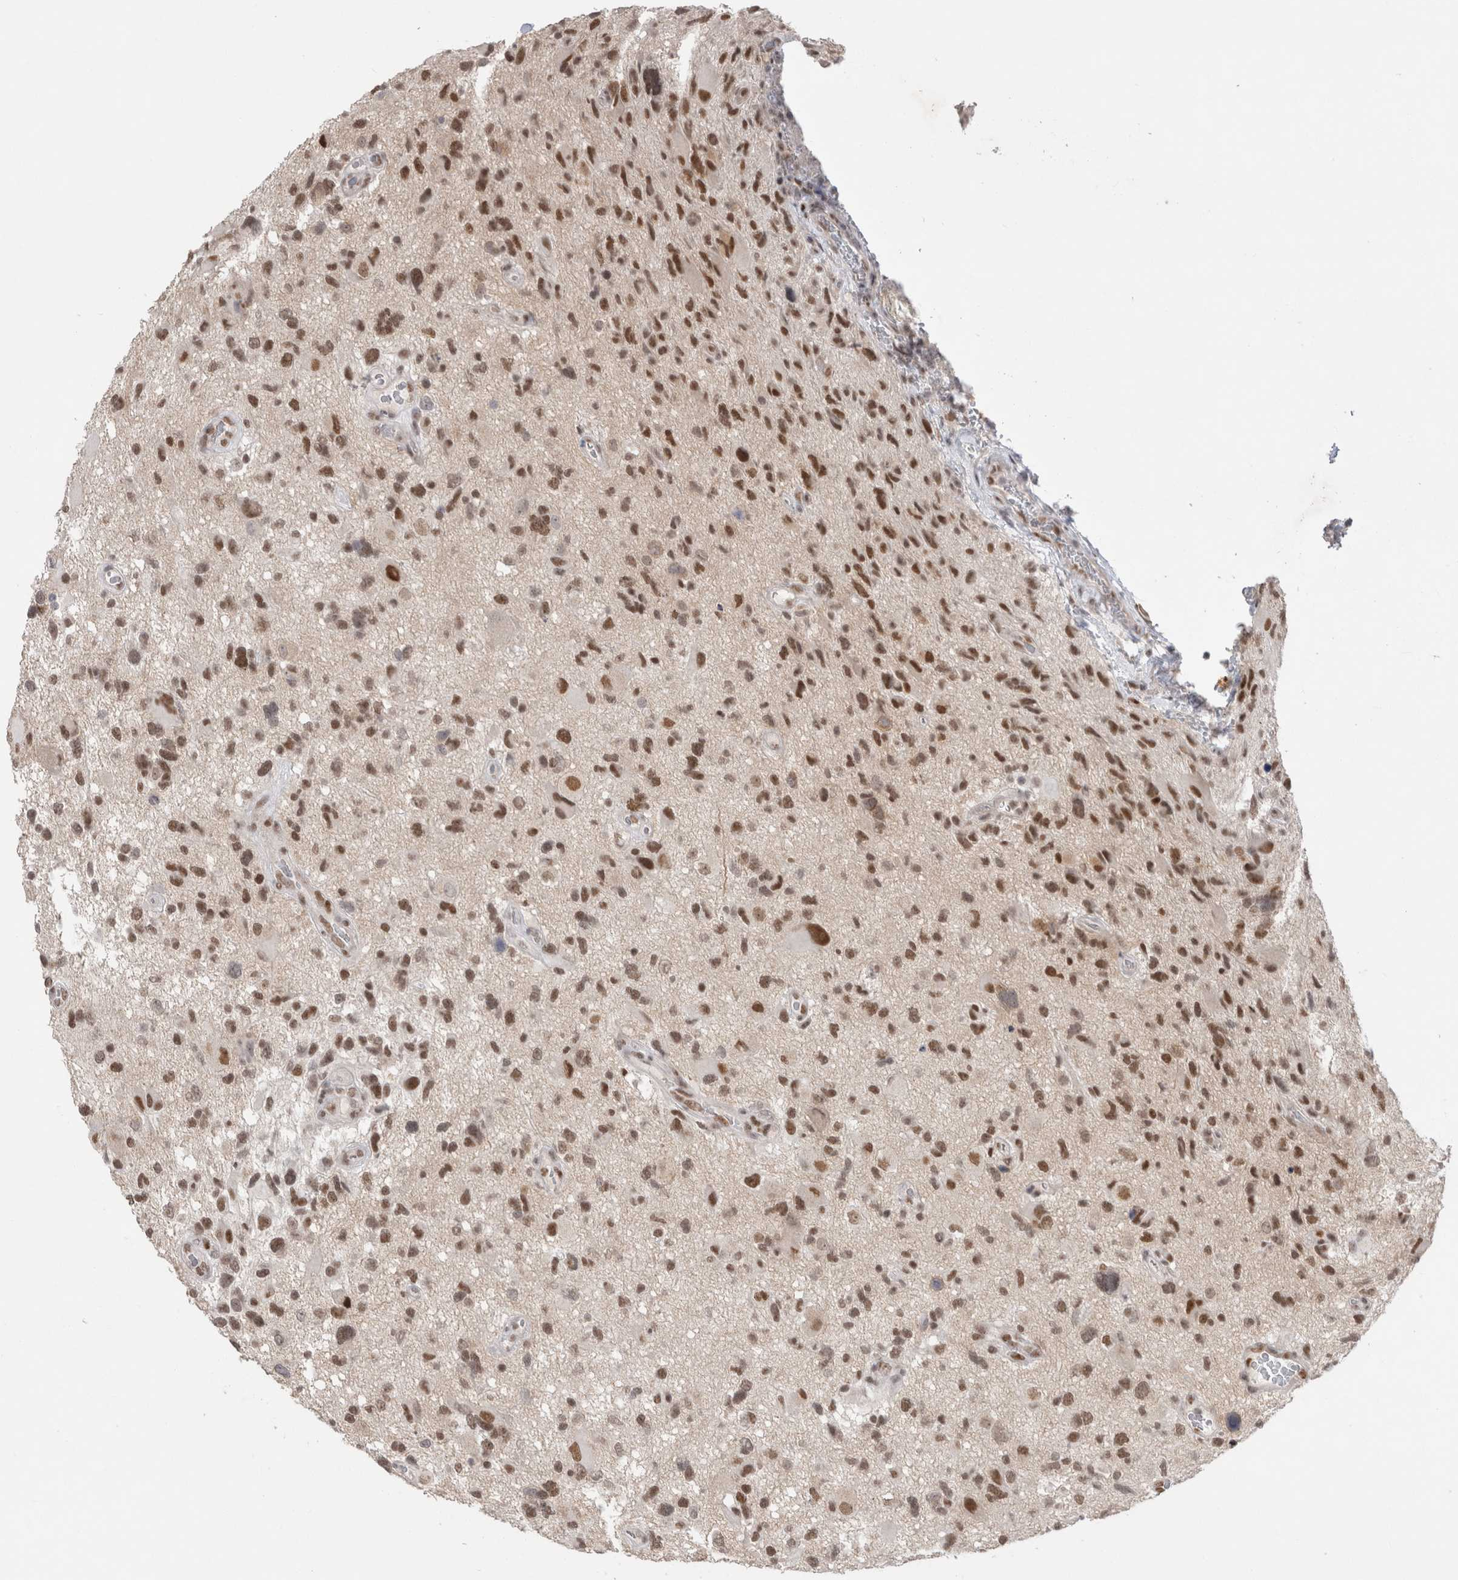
{"staining": {"intensity": "moderate", "quantity": ">75%", "location": "nuclear"}, "tissue": "glioma", "cell_type": "Tumor cells", "image_type": "cancer", "snomed": [{"axis": "morphology", "description": "Glioma, malignant, High grade"}, {"axis": "topography", "description": "Brain"}], "caption": "Immunohistochemical staining of human glioma exhibits medium levels of moderate nuclear protein staining in about >75% of tumor cells. The protein of interest is stained brown, and the nuclei are stained in blue (DAB (3,3'-diaminobenzidine) IHC with brightfield microscopy, high magnification).", "gene": "RECQL4", "patient": {"sex": "male", "age": 33}}